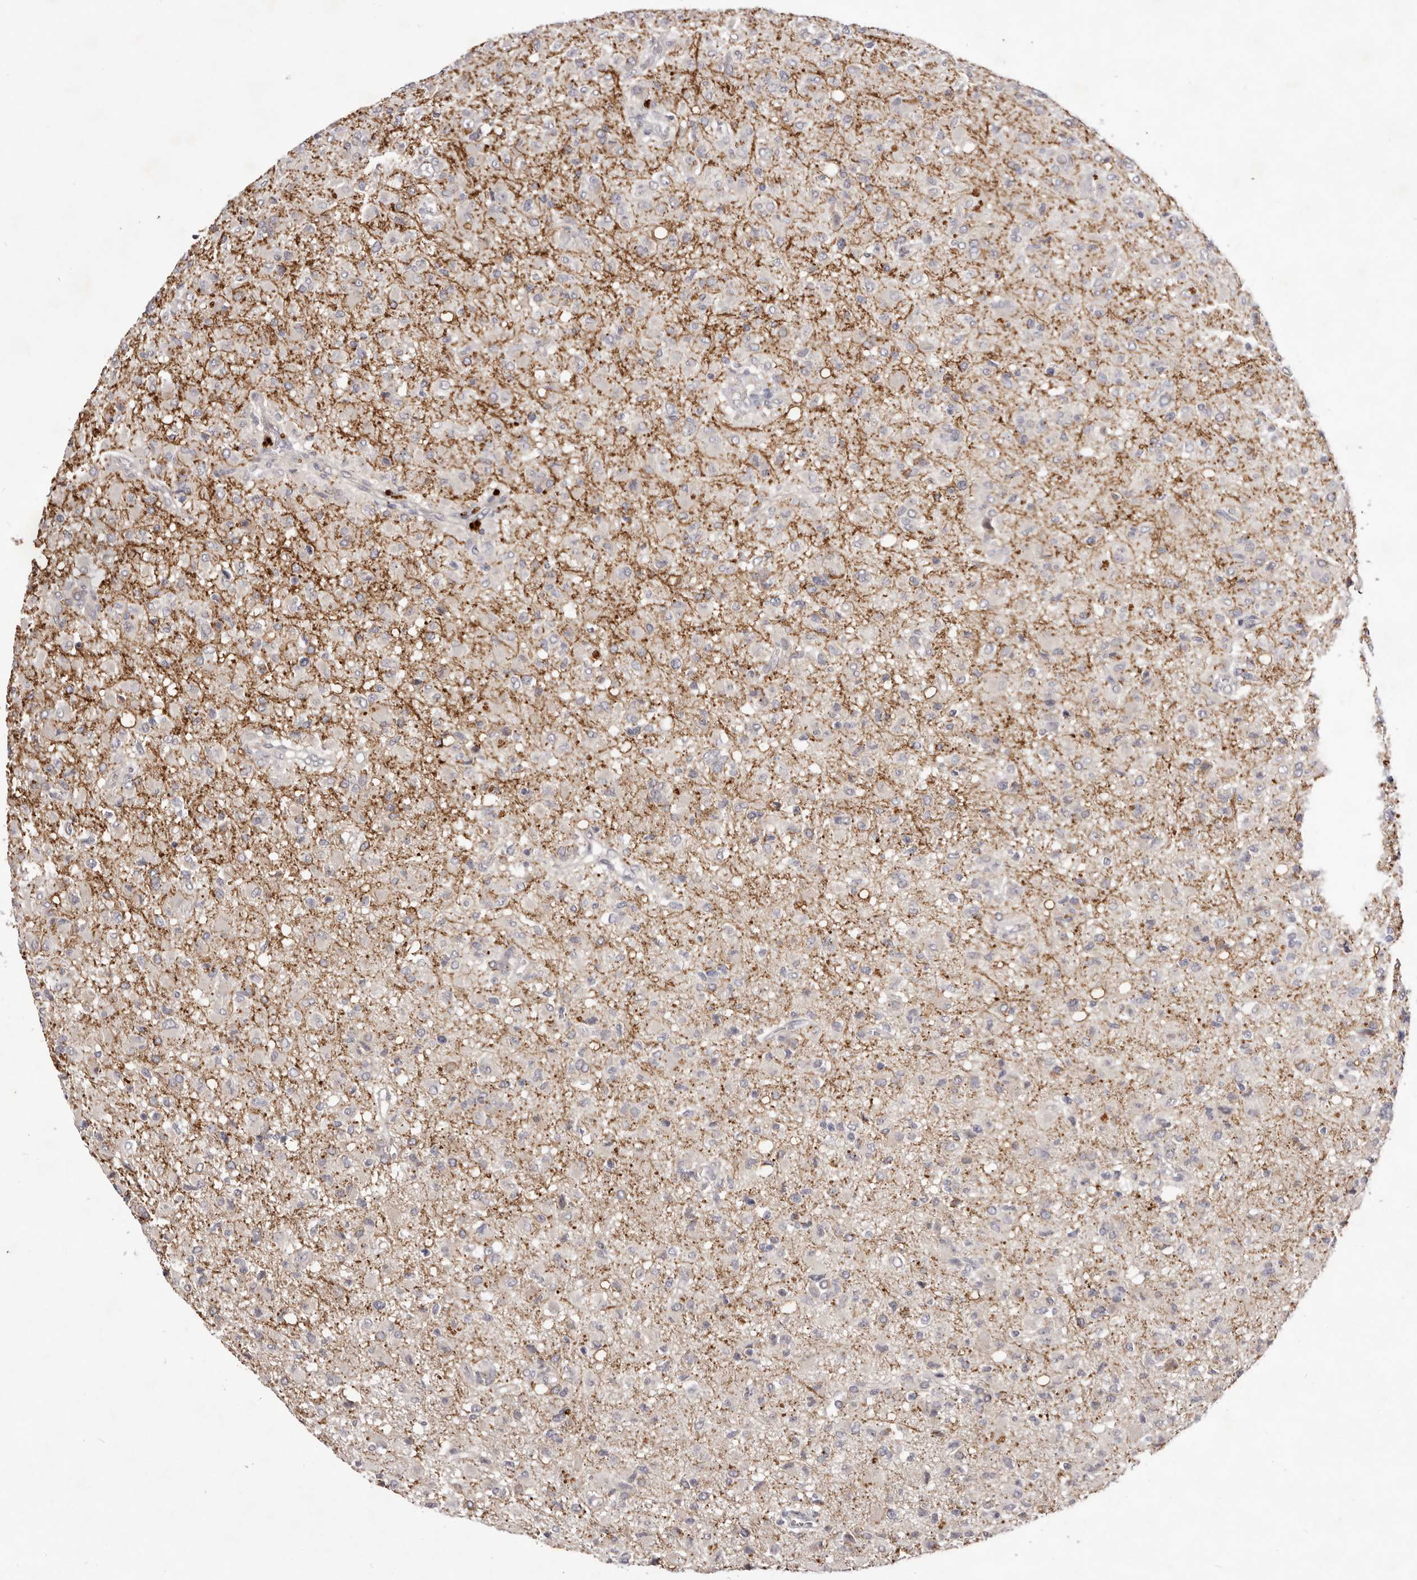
{"staining": {"intensity": "negative", "quantity": "none", "location": "none"}, "tissue": "glioma", "cell_type": "Tumor cells", "image_type": "cancer", "snomed": [{"axis": "morphology", "description": "Glioma, malignant, High grade"}, {"axis": "topography", "description": "Brain"}], "caption": "Tumor cells show no significant protein positivity in glioma.", "gene": "GARNL3", "patient": {"sex": "female", "age": 57}}